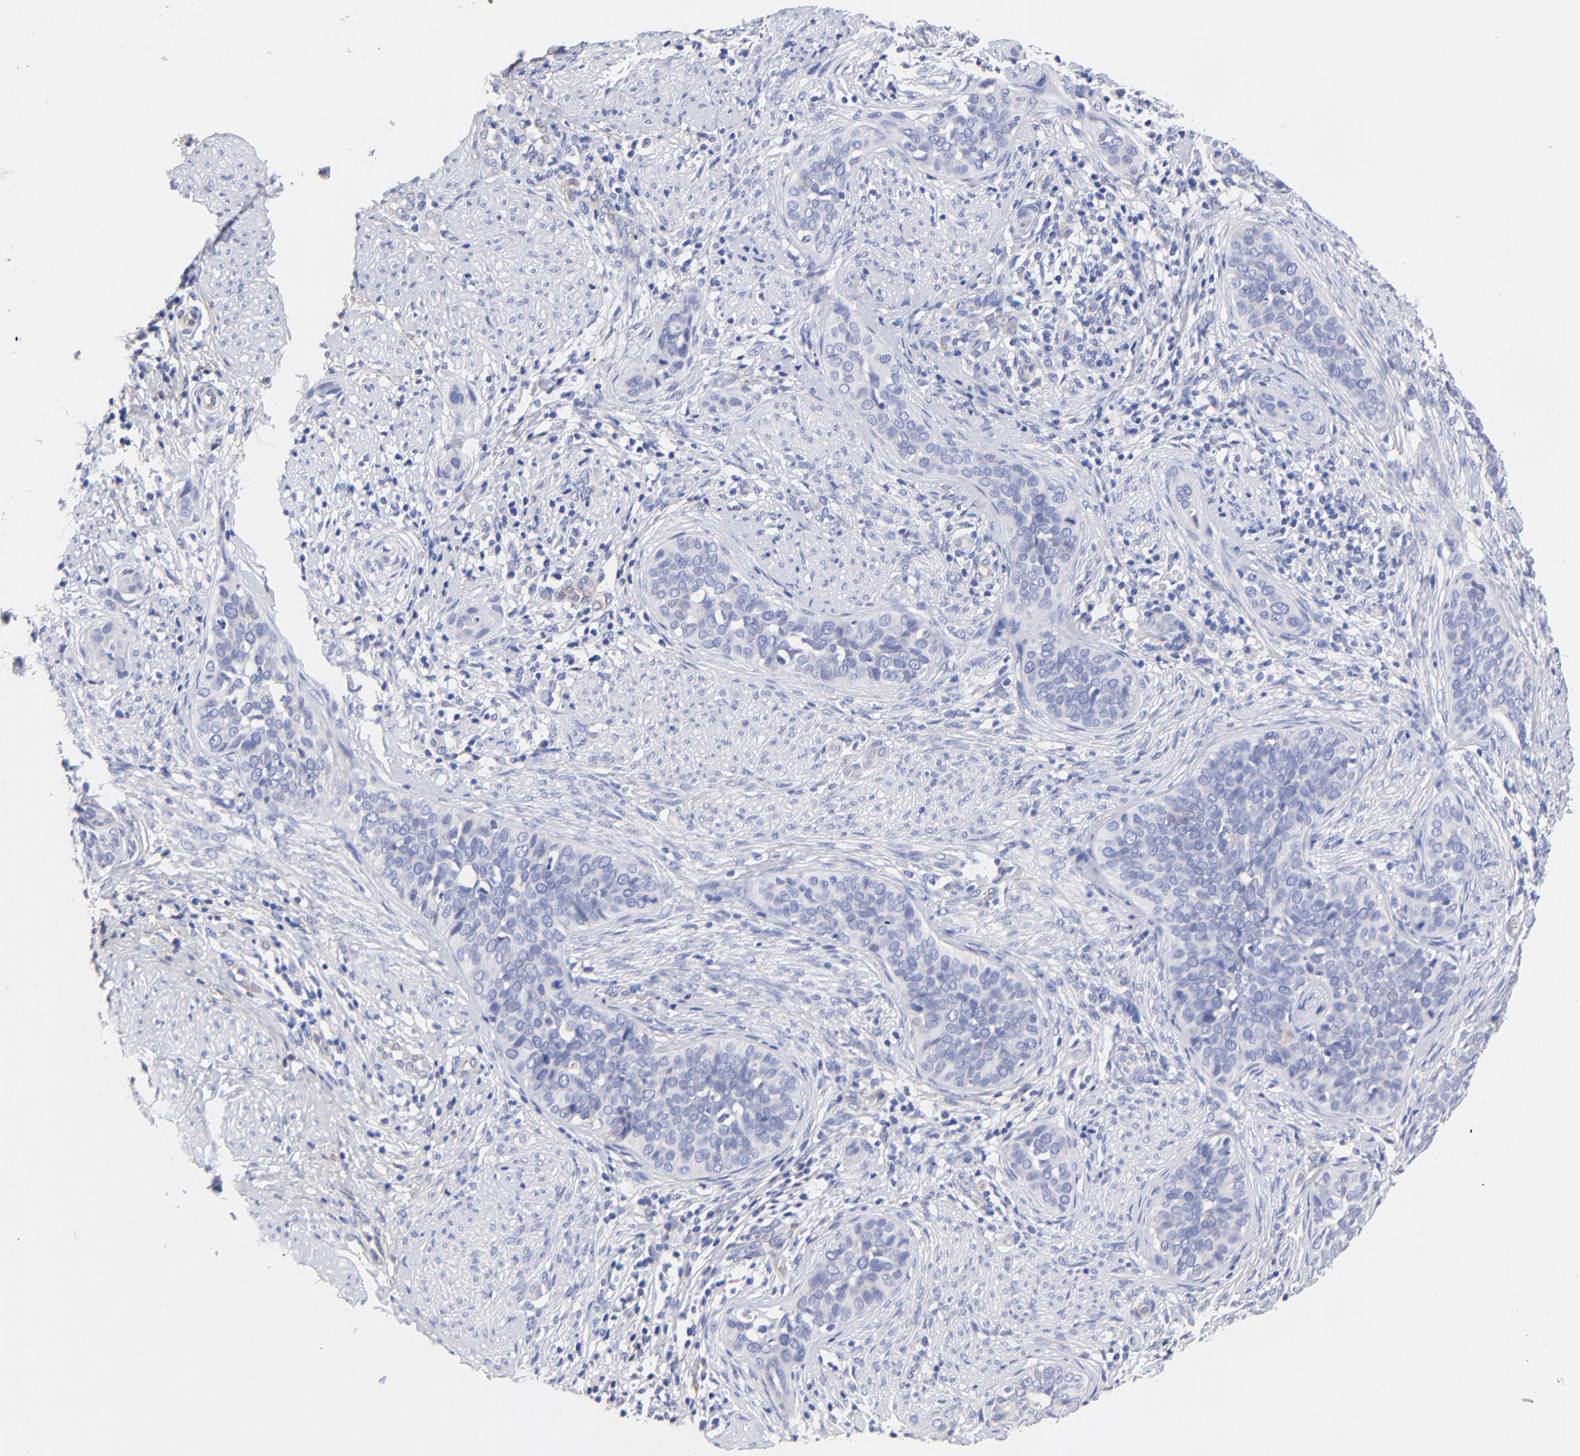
{"staining": {"intensity": "negative", "quantity": "none", "location": "none"}, "tissue": "cervical cancer", "cell_type": "Tumor cells", "image_type": "cancer", "snomed": [{"axis": "morphology", "description": "Squamous cell carcinoma, NOS"}, {"axis": "topography", "description": "Cervix"}], "caption": "The photomicrograph reveals no significant expression in tumor cells of squamous cell carcinoma (cervical).", "gene": "SLC44A2", "patient": {"sex": "female", "age": 31}}